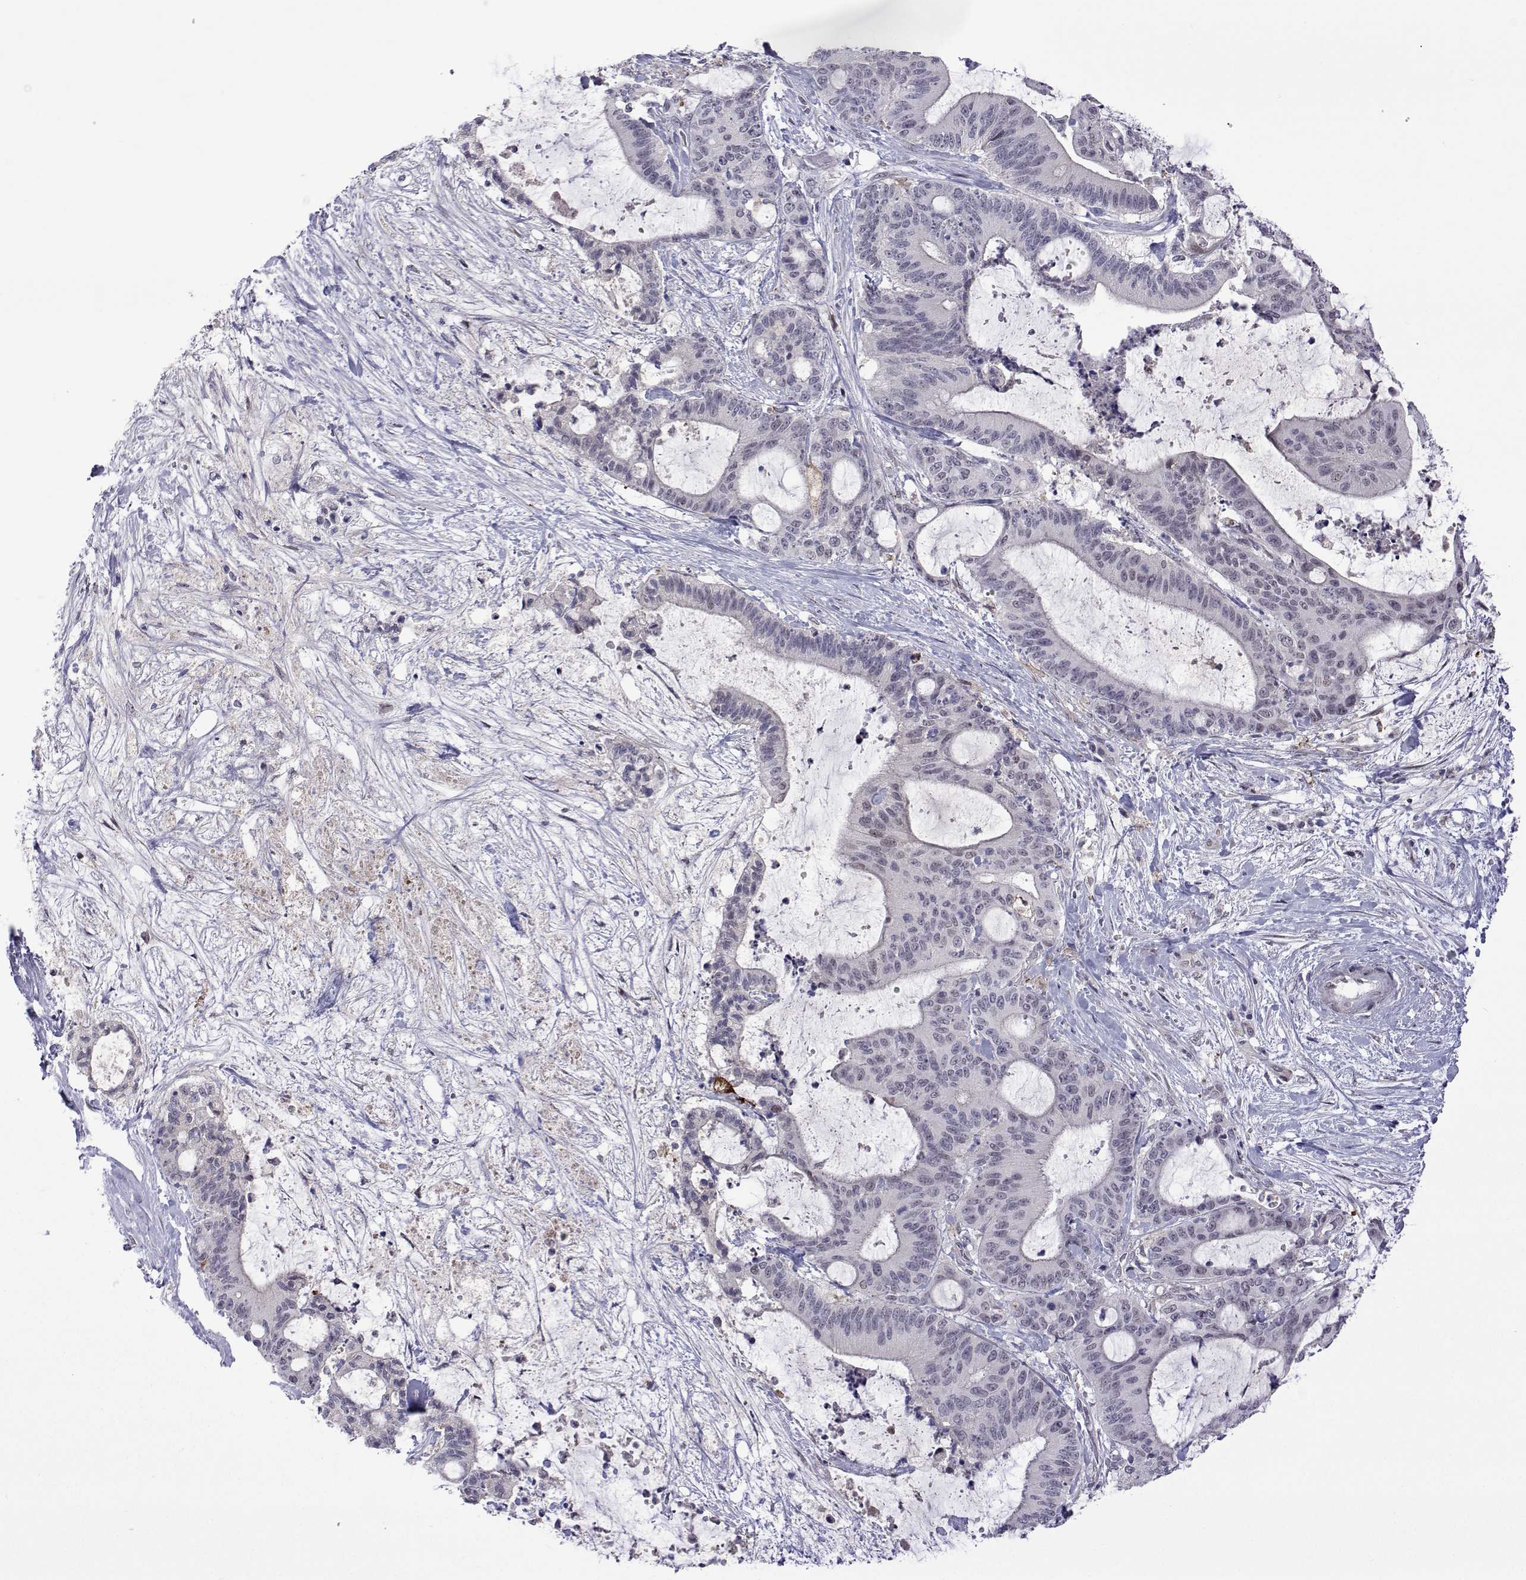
{"staining": {"intensity": "negative", "quantity": "none", "location": "none"}, "tissue": "liver cancer", "cell_type": "Tumor cells", "image_type": "cancer", "snomed": [{"axis": "morphology", "description": "Cholangiocarcinoma"}, {"axis": "topography", "description": "Liver"}], "caption": "Image shows no protein staining in tumor cells of cholangiocarcinoma (liver) tissue. (Stains: DAB immunohistochemistry with hematoxylin counter stain, Microscopy: brightfield microscopy at high magnification).", "gene": "EFCAB3", "patient": {"sex": "female", "age": 73}}